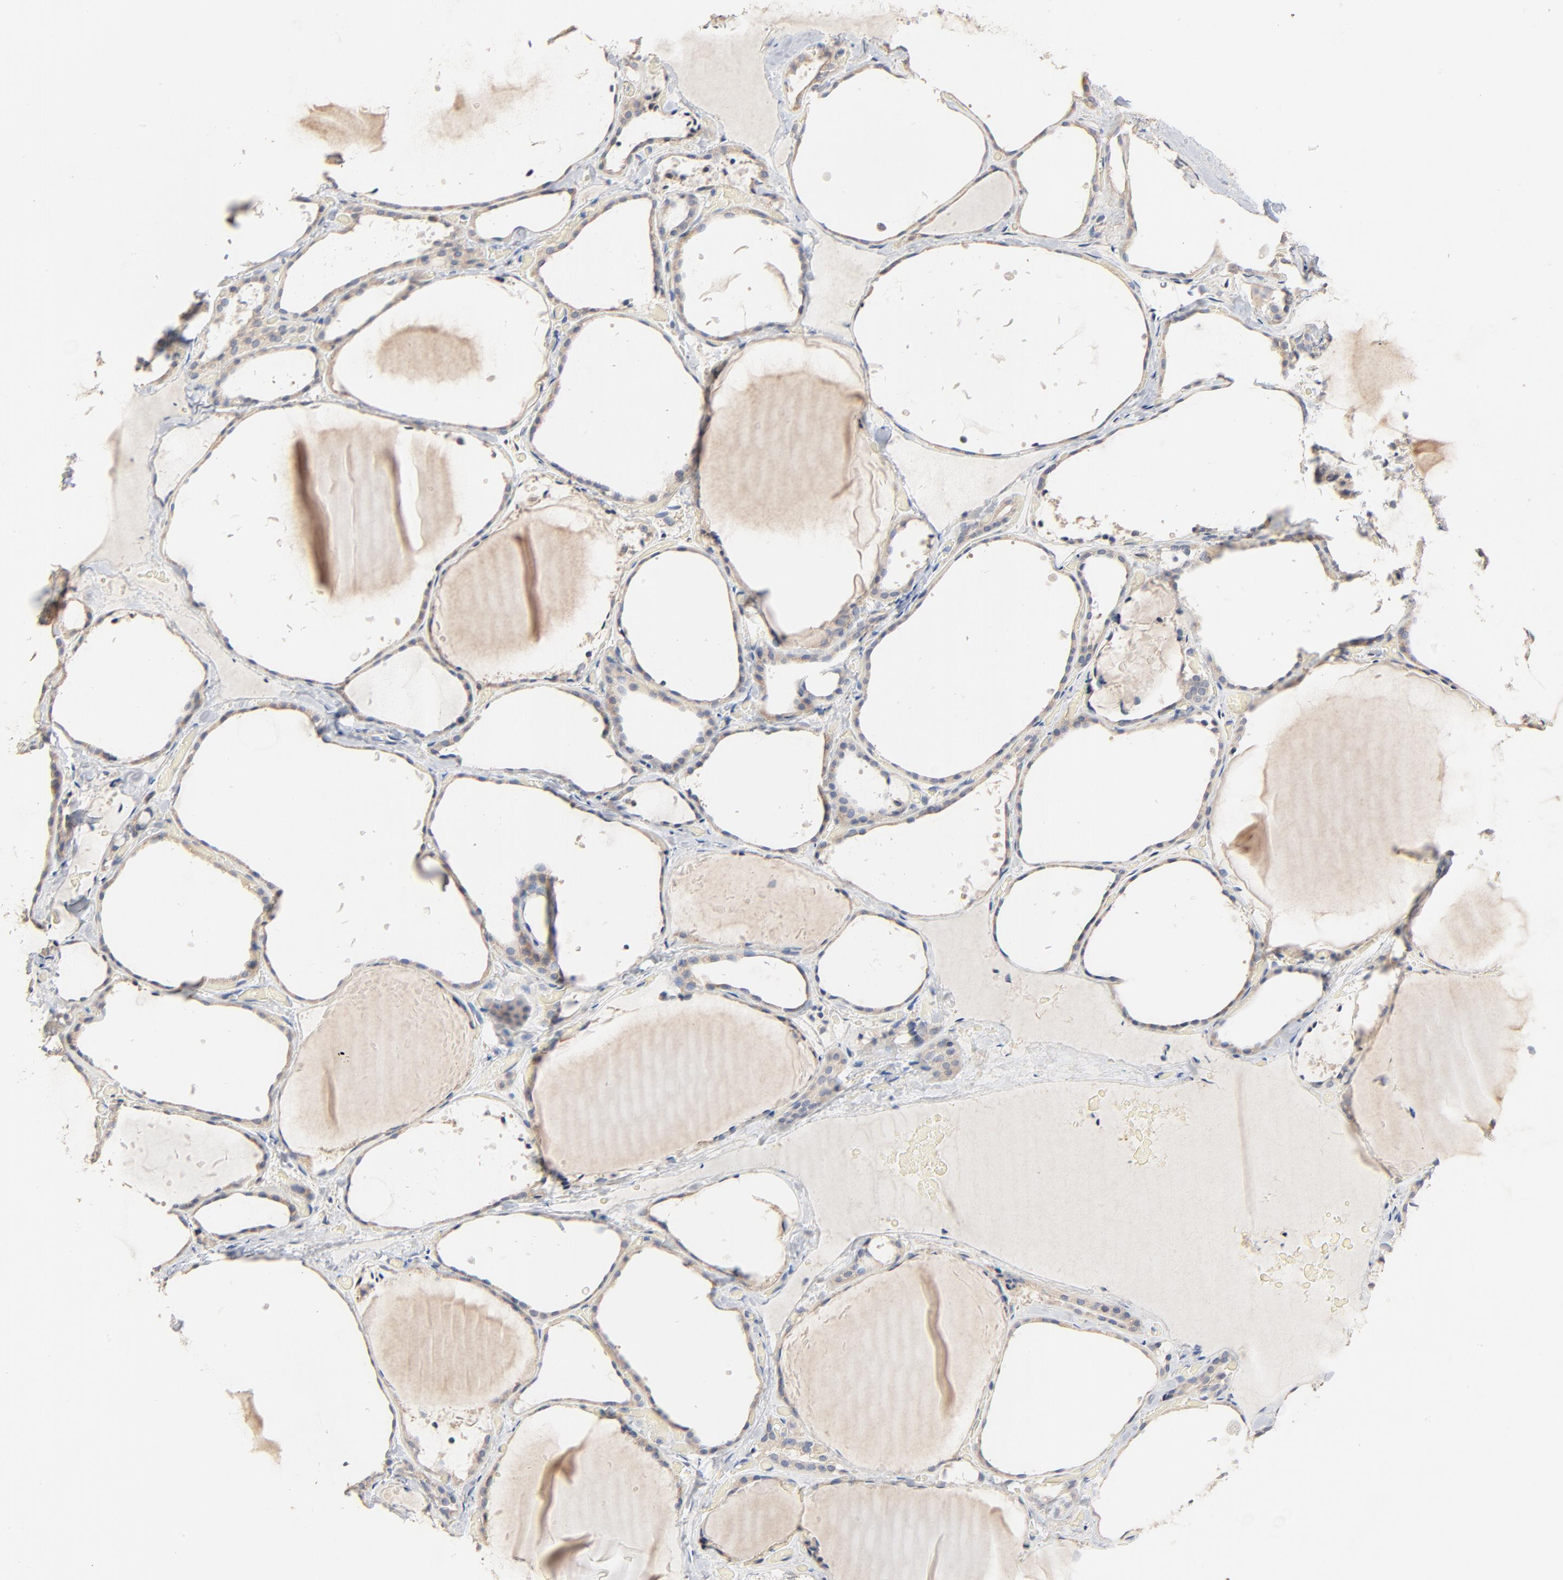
{"staining": {"intensity": "weak", "quantity": ">75%", "location": "cytoplasmic/membranous"}, "tissue": "thyroid gland", "cell_type": "Glandular cells", "image_type": "normal", "snomed": [{"axis": "morphology", "description": "Normal tissue, NOS"}, {"axis": "topography", "description": "Thyroid gland"}], "caption": "Weak cytoplasmic/membranous staining is seen in about >75% of glandular cells in normal thyroid gland. The staining is performed using DAB brown chromogen to label protein expression. The nuclei are counter-stained blue using hematoxylin.", "gene": "ZDHHC8", "patient": {"sex": "female", "age": 22}}